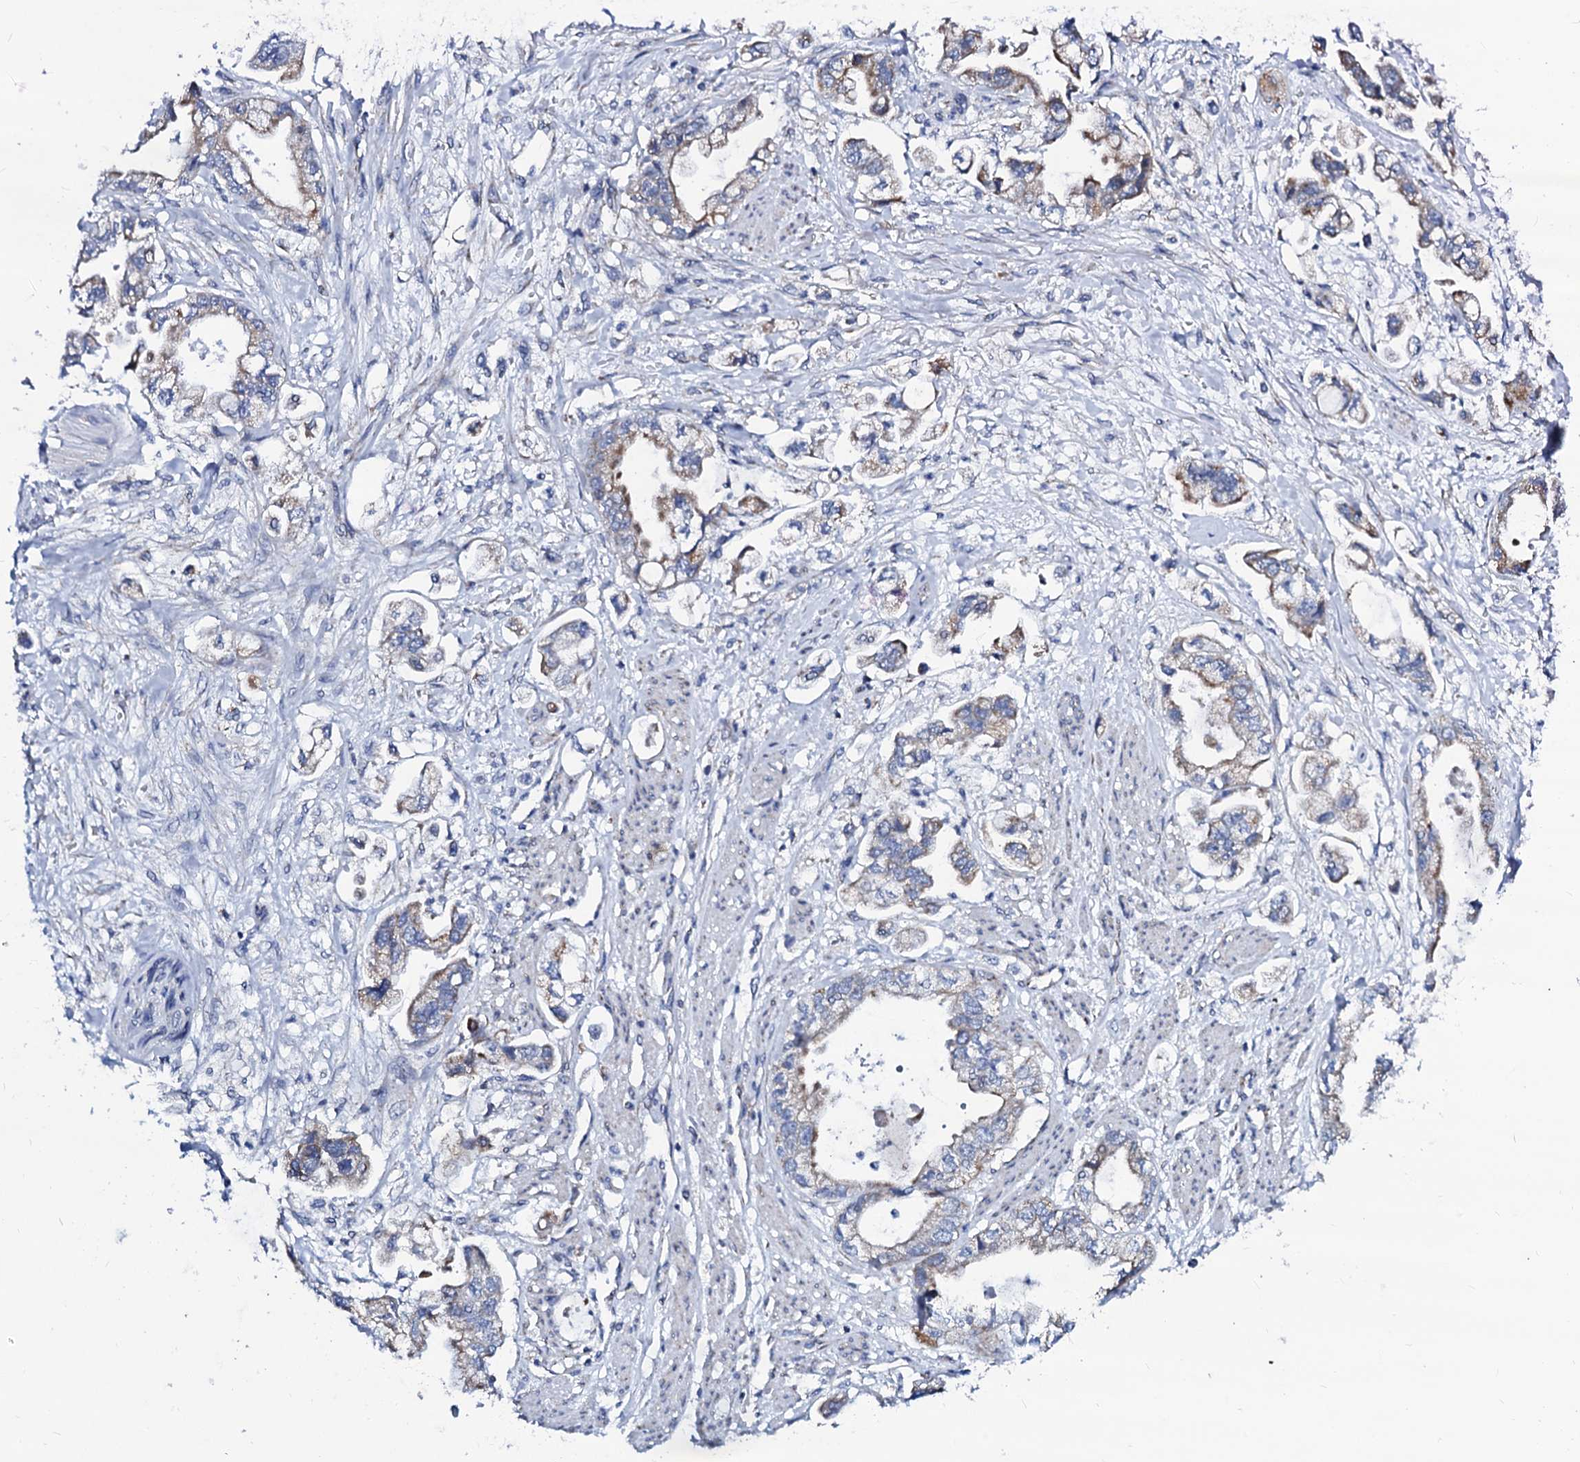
{"staining": {"intensity": "moderate", "quantity": "<25%", "location": "cytoplasmic/membranous"}, "tissue": "stomach cancer", "cell_type": "Tumor cells", "image_type": "cancer", "snomed": [{"axis": "morphology", "description": "Adenocarcinoma, NOS"}, {"axis": "topography", "description": "Stomach"}], "caption": "Immunohistochemistry (IHC) (DAB) staining of stomach cancer displays moderate cytoplasmic/membranous protein expression in about <25% of tumor cells.", "gene": "SLC37A4", "patient": {"sex": "male", "age": 62}}